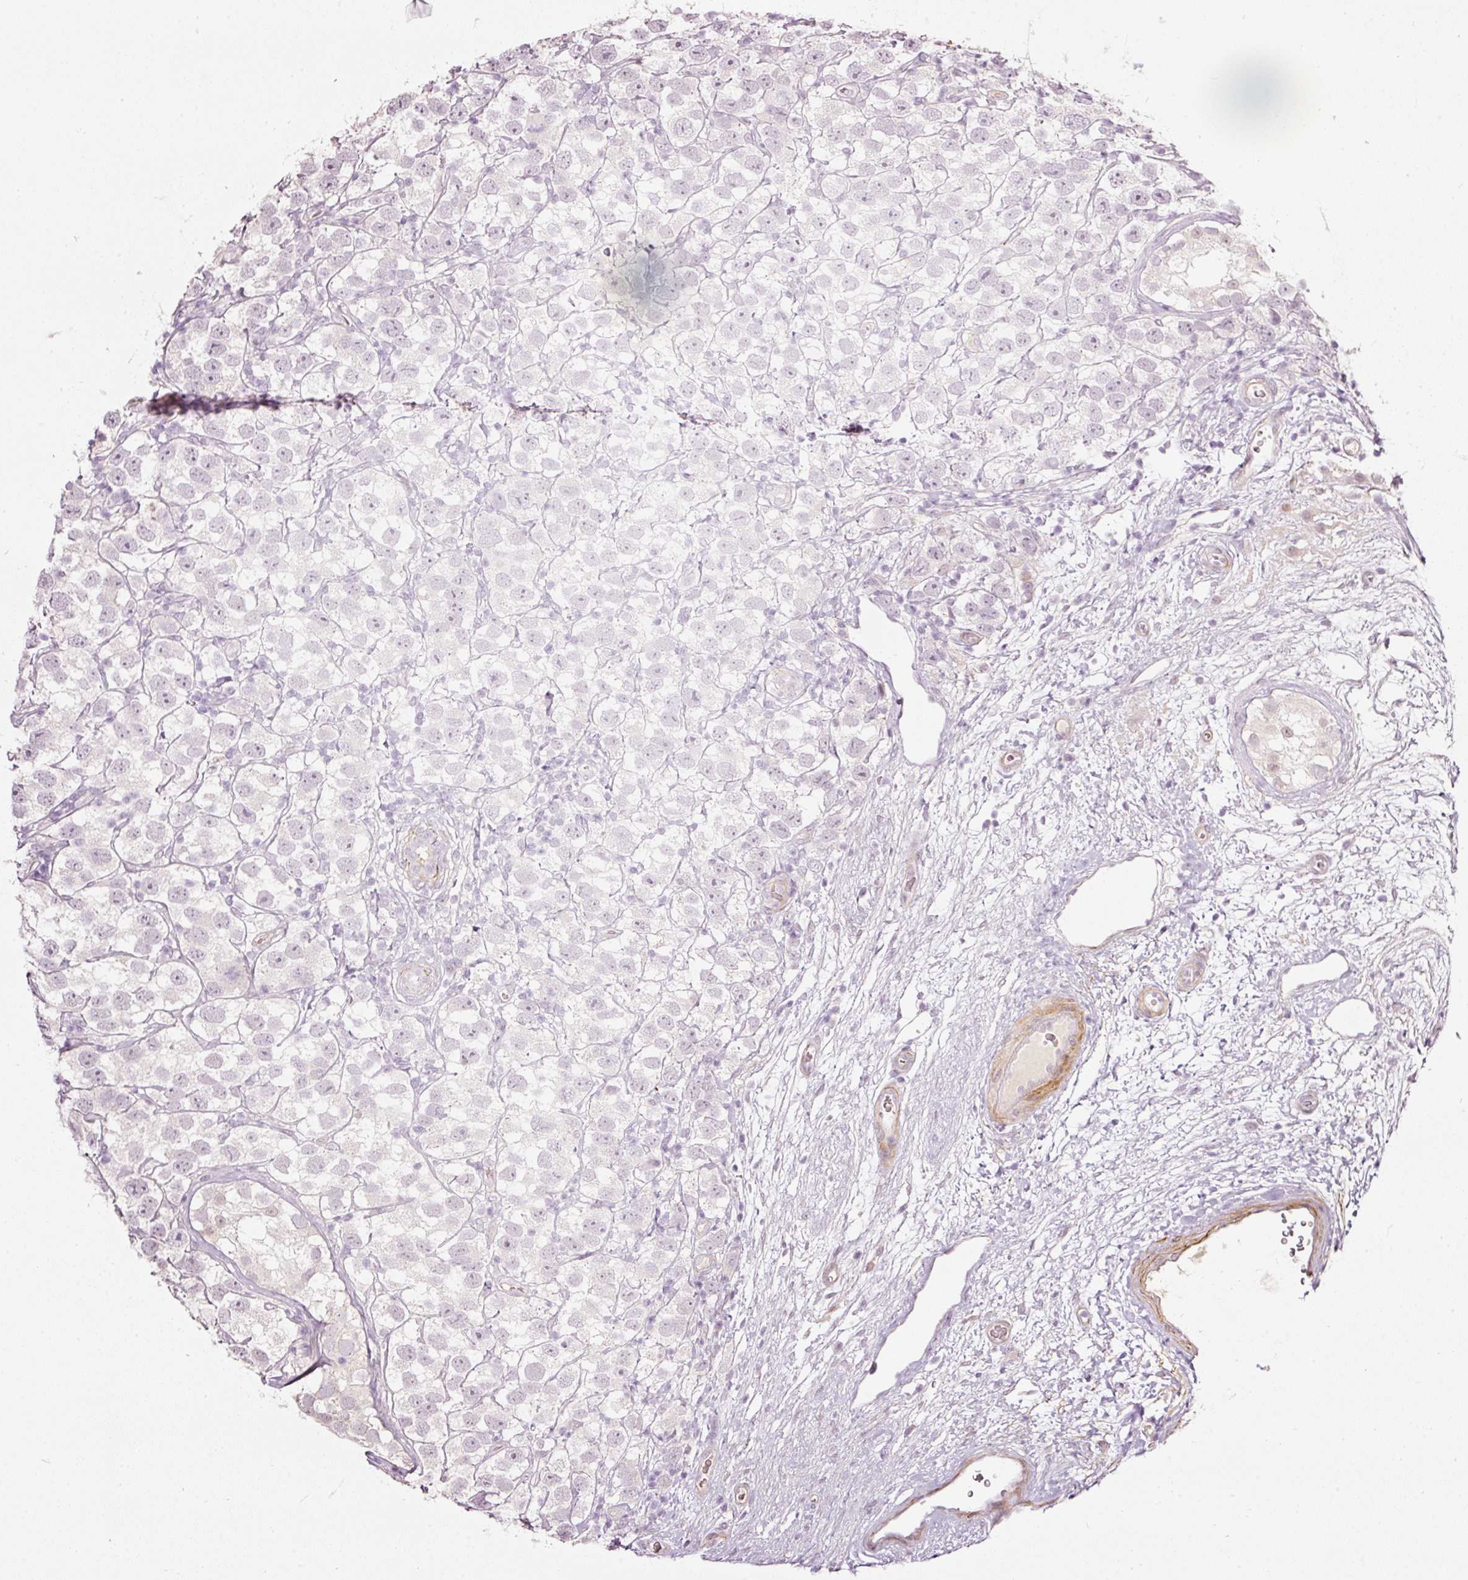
{"staining": {"intensity": "negative", "quantity": "none", "location": "none"}, "tissue": "testis cancer", "cell_type": "Tumor cells", "image_type": "cancer", "snomed": [{"axis": "morphology", "description": "Seminoma, NOS"}, {"axis": "topography", "description": "Testis"}], "caption": "A high-resolution histopathology image shows IHC staining of testis cancer, which exhibits no significant expression in tumor cells.", "gene": "TOGARAM1", "patient": {"sex": "male", "age": 26}}